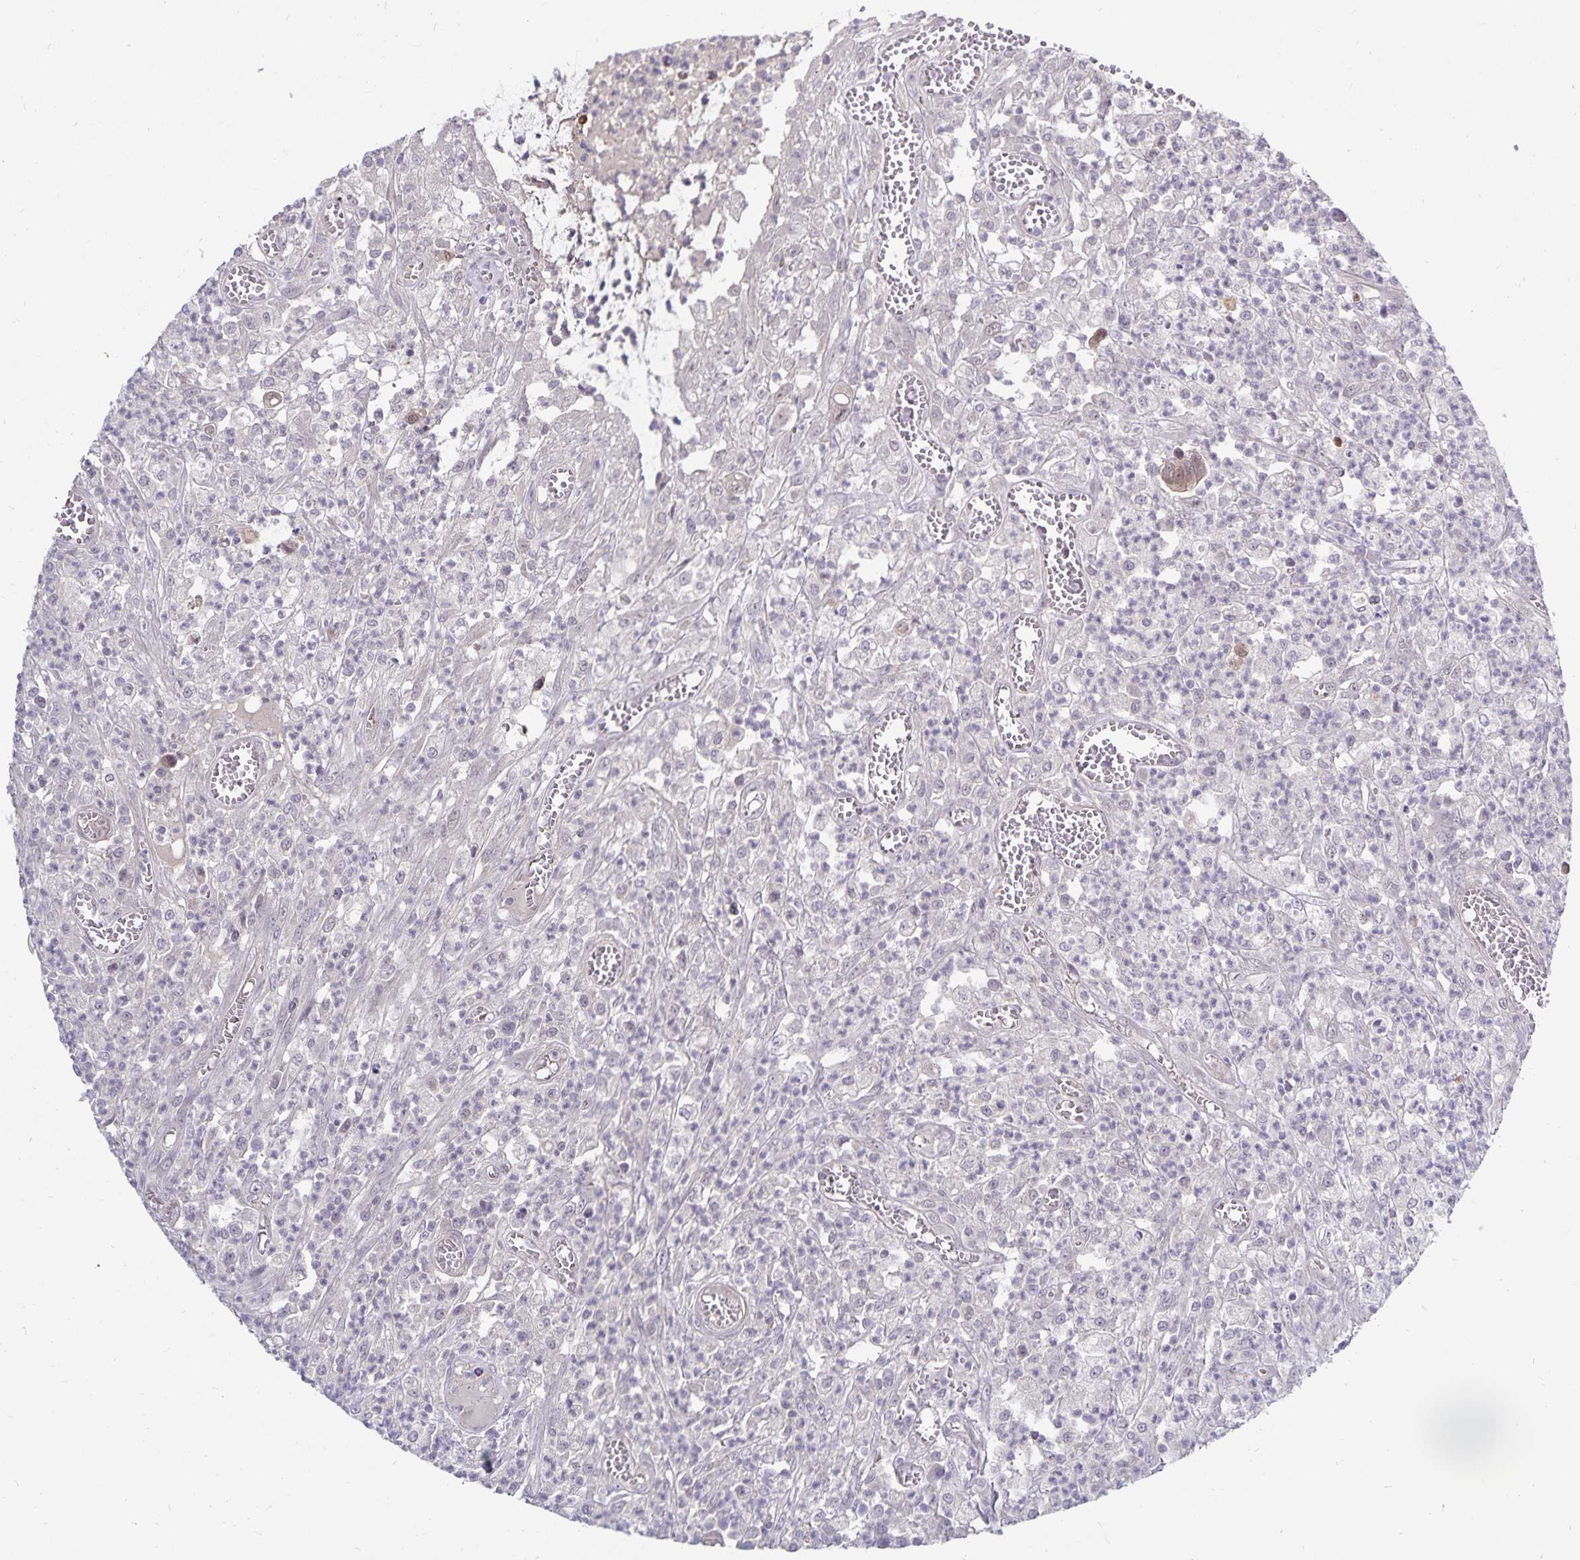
{"staining": {"intensity": "negative", "quantity": "none", "location": "none"}, "tissue": "colorectal cancer", "cell_type": "Tumor cells", "image_type": "cancer", "snomed": [{"axis": "morphology", "description": "Normal tissue, NOS"}, {"axis": "morphology", "description": "Adenocarcinoma, NOS"}, {"axis": "topography", "description": "Colon"}], "caption": "Adenocarcinoma (colorectal) was stained to show a protein in brown. There is no significant staining in tumor cells.", "gene": "CDKN2B", "patient": {"sex": "male", "age": 65}}